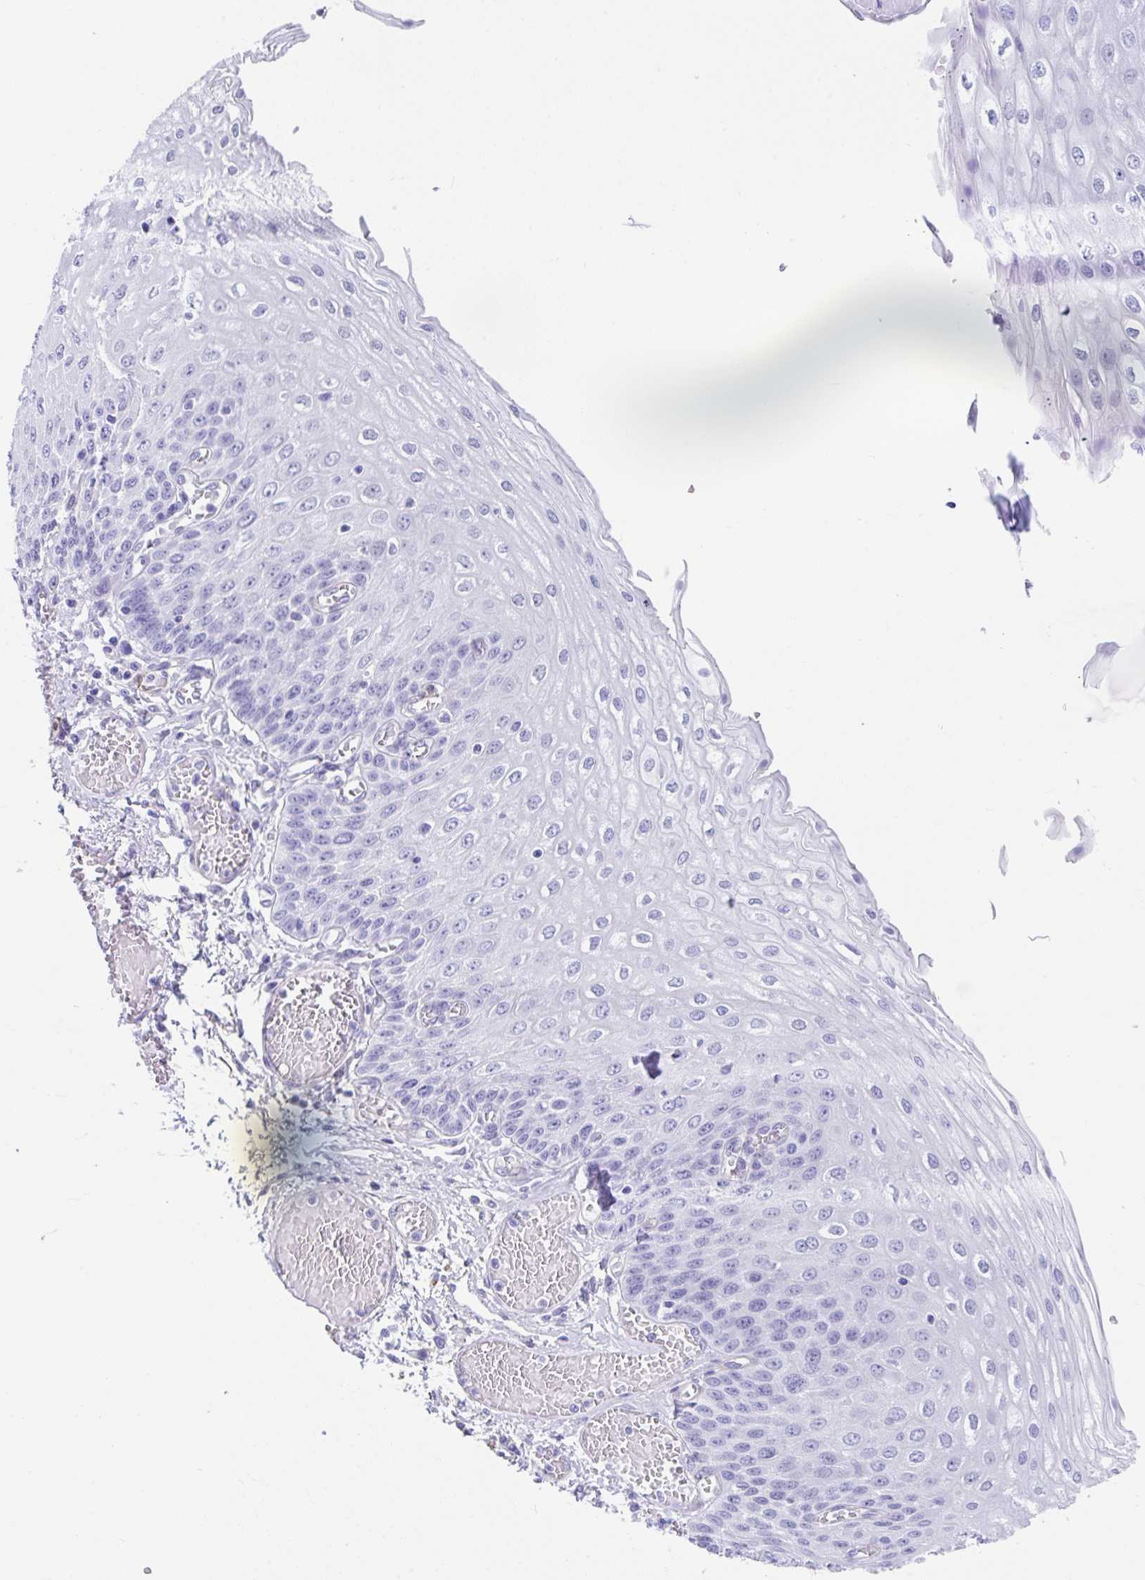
{"staining": {"intensity": "negative", "quantity": "none", "location": "none"}, "tissue": "esophagus", "cell_type": "Squamous epithelial cells", "image_type": "normal", "snomed": [{"axis": "morphology", "description": "Normal tissue, NOS"}, {"axis": "morphology", "description": "Adenocarcinoma, NOS"}, {"axis": "topography", "description": "Esophagus"}], "caption": "This micrograph is of benign esophagus stained with IHC to label a protein in brown with the nuclei are counter-stained blue. There is no expression in squamous epithelial cells. The staining is performed using DAB (3,3'-diaminobenzidine) brown chromogen with nuclei counter-stained in using hematoxylin.", "gene": "FAM107A", "patient": {"sex": "male", "age": 81}}